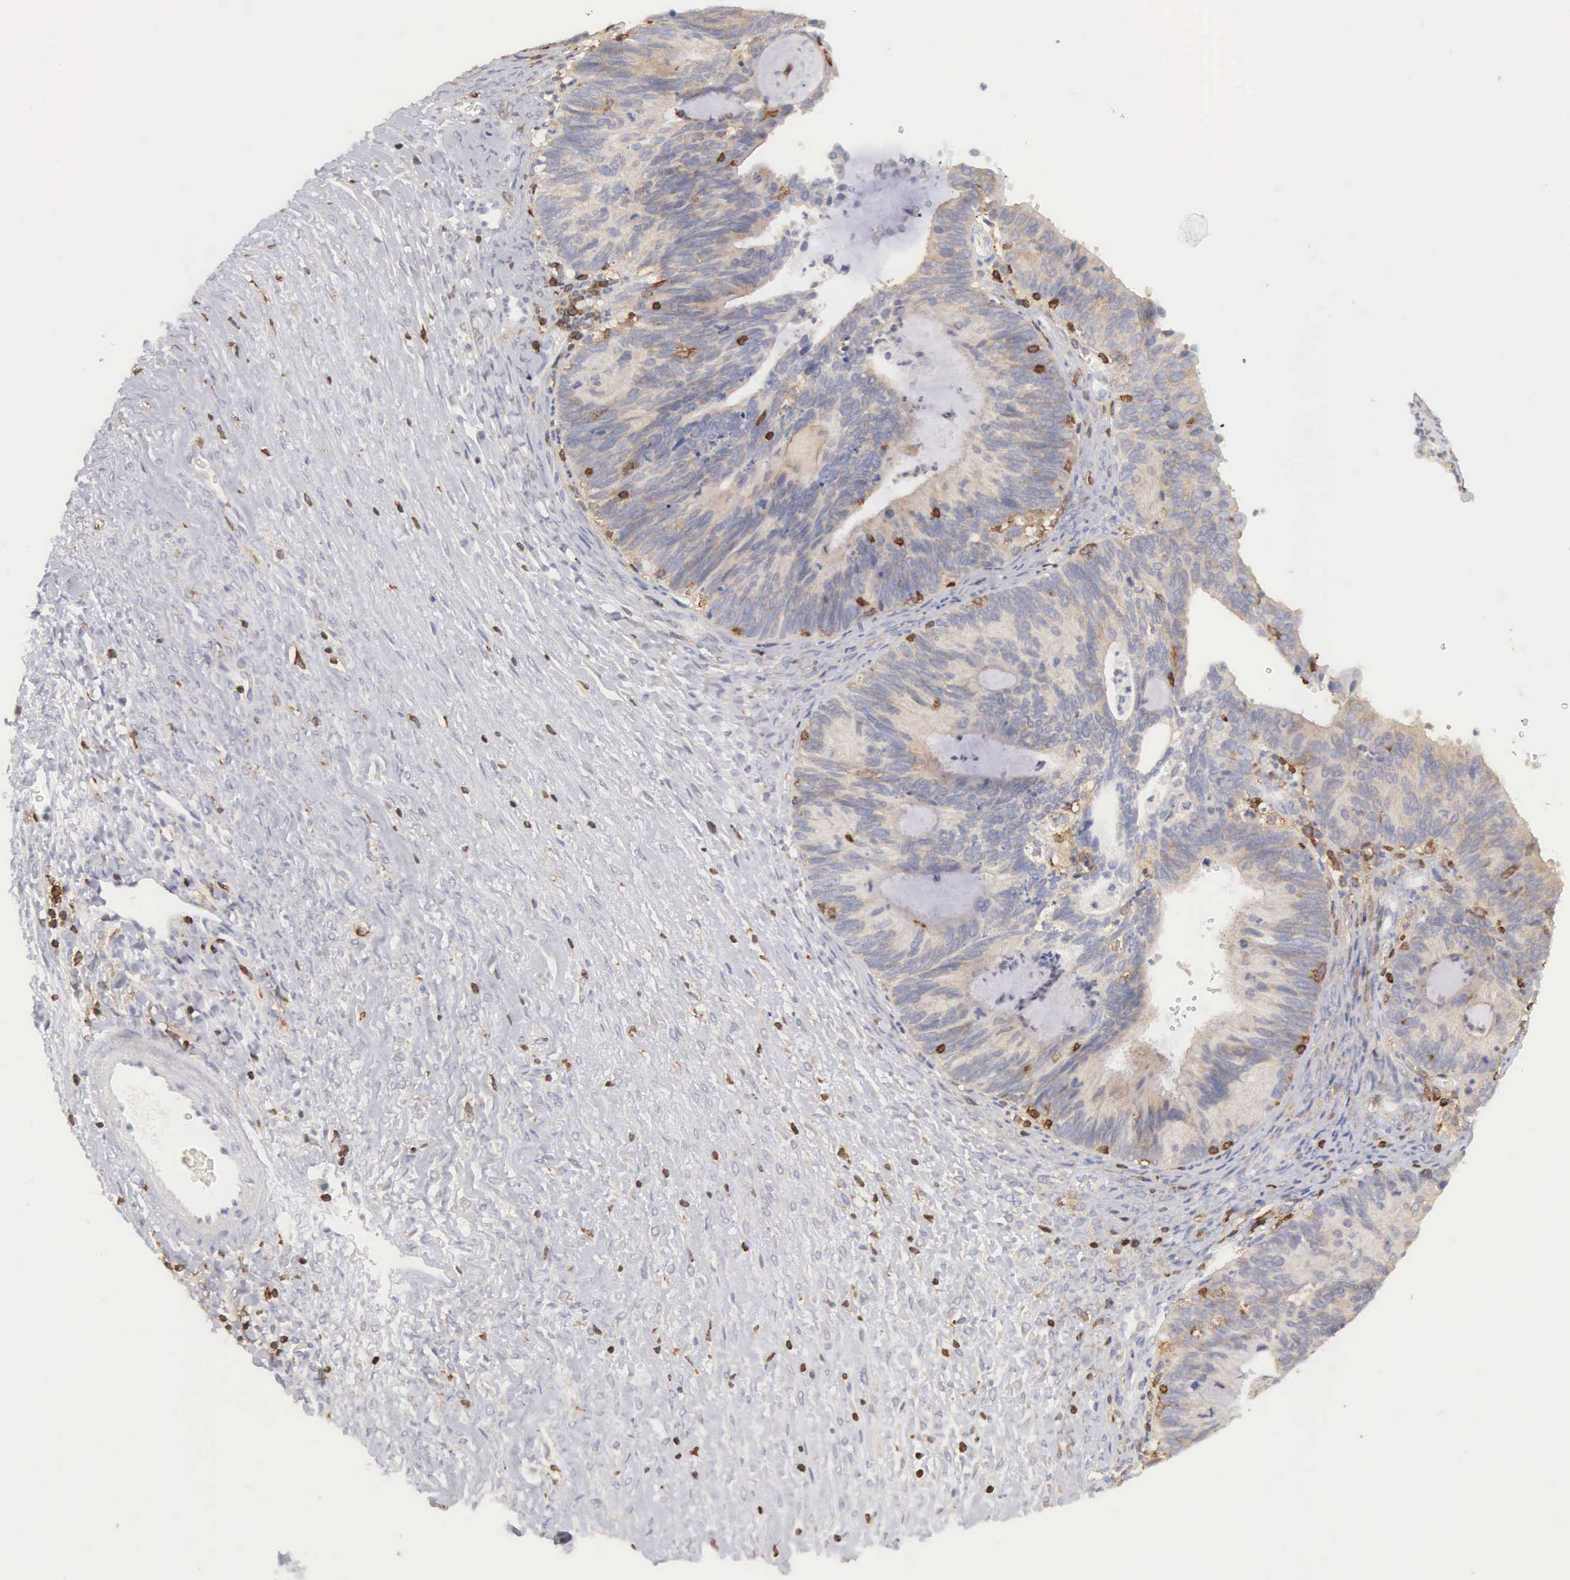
{"staining": {"intensity": "weak", "quantity": "25%-75%", "location": "cytoplasmic/membranous"}, "tissue": "ovarian cancer", "cell_type": "Tumor cells", "image_type": "cancer", "snomed": [{"axis": "morphology", "description": "Carcinoma, endometroid"}, {"axis": "topography", "description": "Ovary"}], "caption": "Immunohistochemical staining of endometroid carcinoma (ovarian) reveals low levels of weak cytoplasmic/membranous protein positivity in approximately 25%-75% of tumor cells.", "gene": "SH3BP1", "patient": {"sex": "female", "age": 52}}